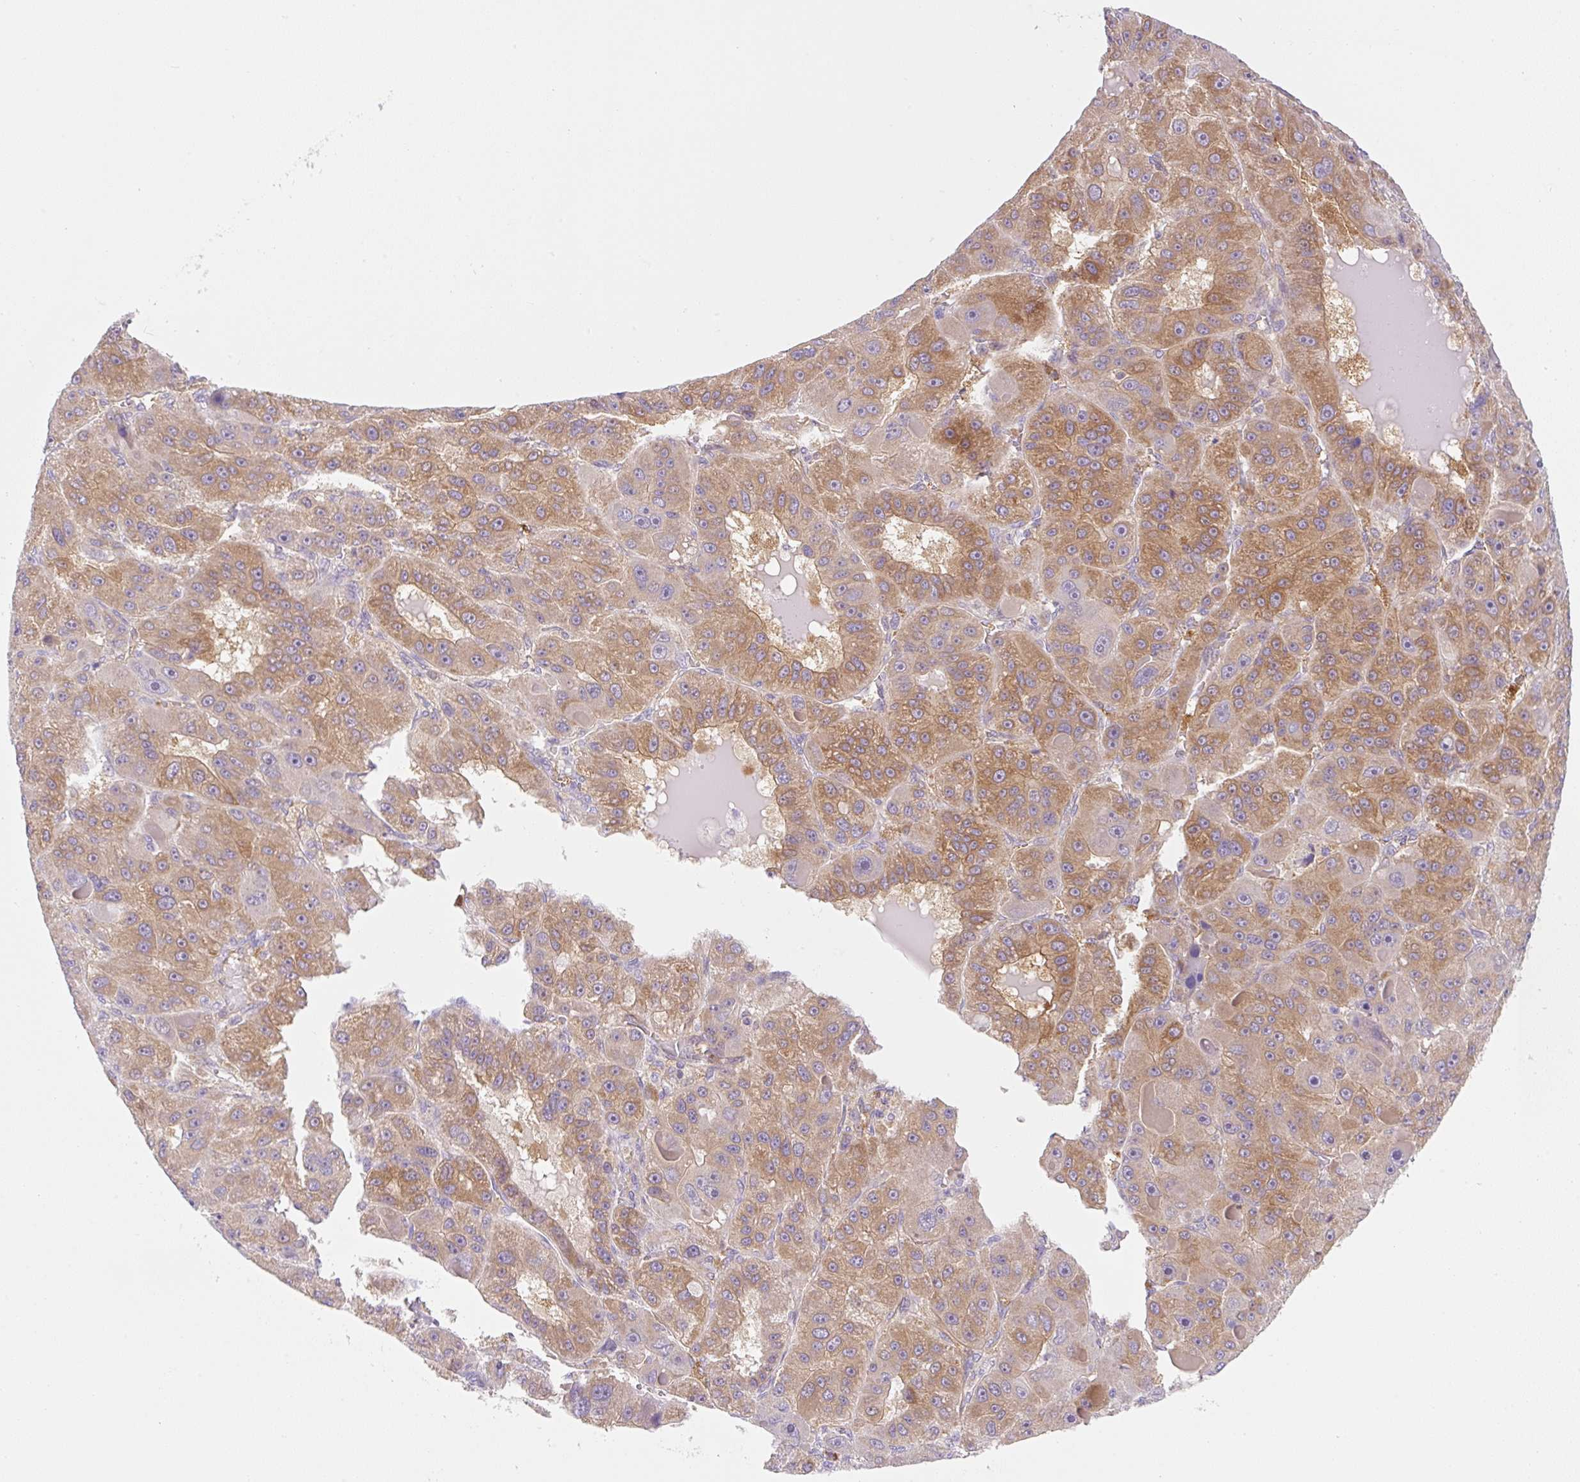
{"staining": {"intensity": "moderate", "quantity": ">75%", "location": "cytoplasmic/membranous"}, "tissue": "liver cancer", "cell_type": "Tumor cells", "image_type": "cancer", "snomed": [{"axis": "morphology", "description": "Carcinoma, Hepatocellular, NOS"}, {"axis": "topography", "description": "Liver"}], "caption": "The immunohistochemical stain highlights moderate cytoplasmic/membranous positivity in tumor cells of hepatocellular carcinoma (liver) tissue.", "gene": "OMA1", "patient": {"sex": "male", "age": 76}}